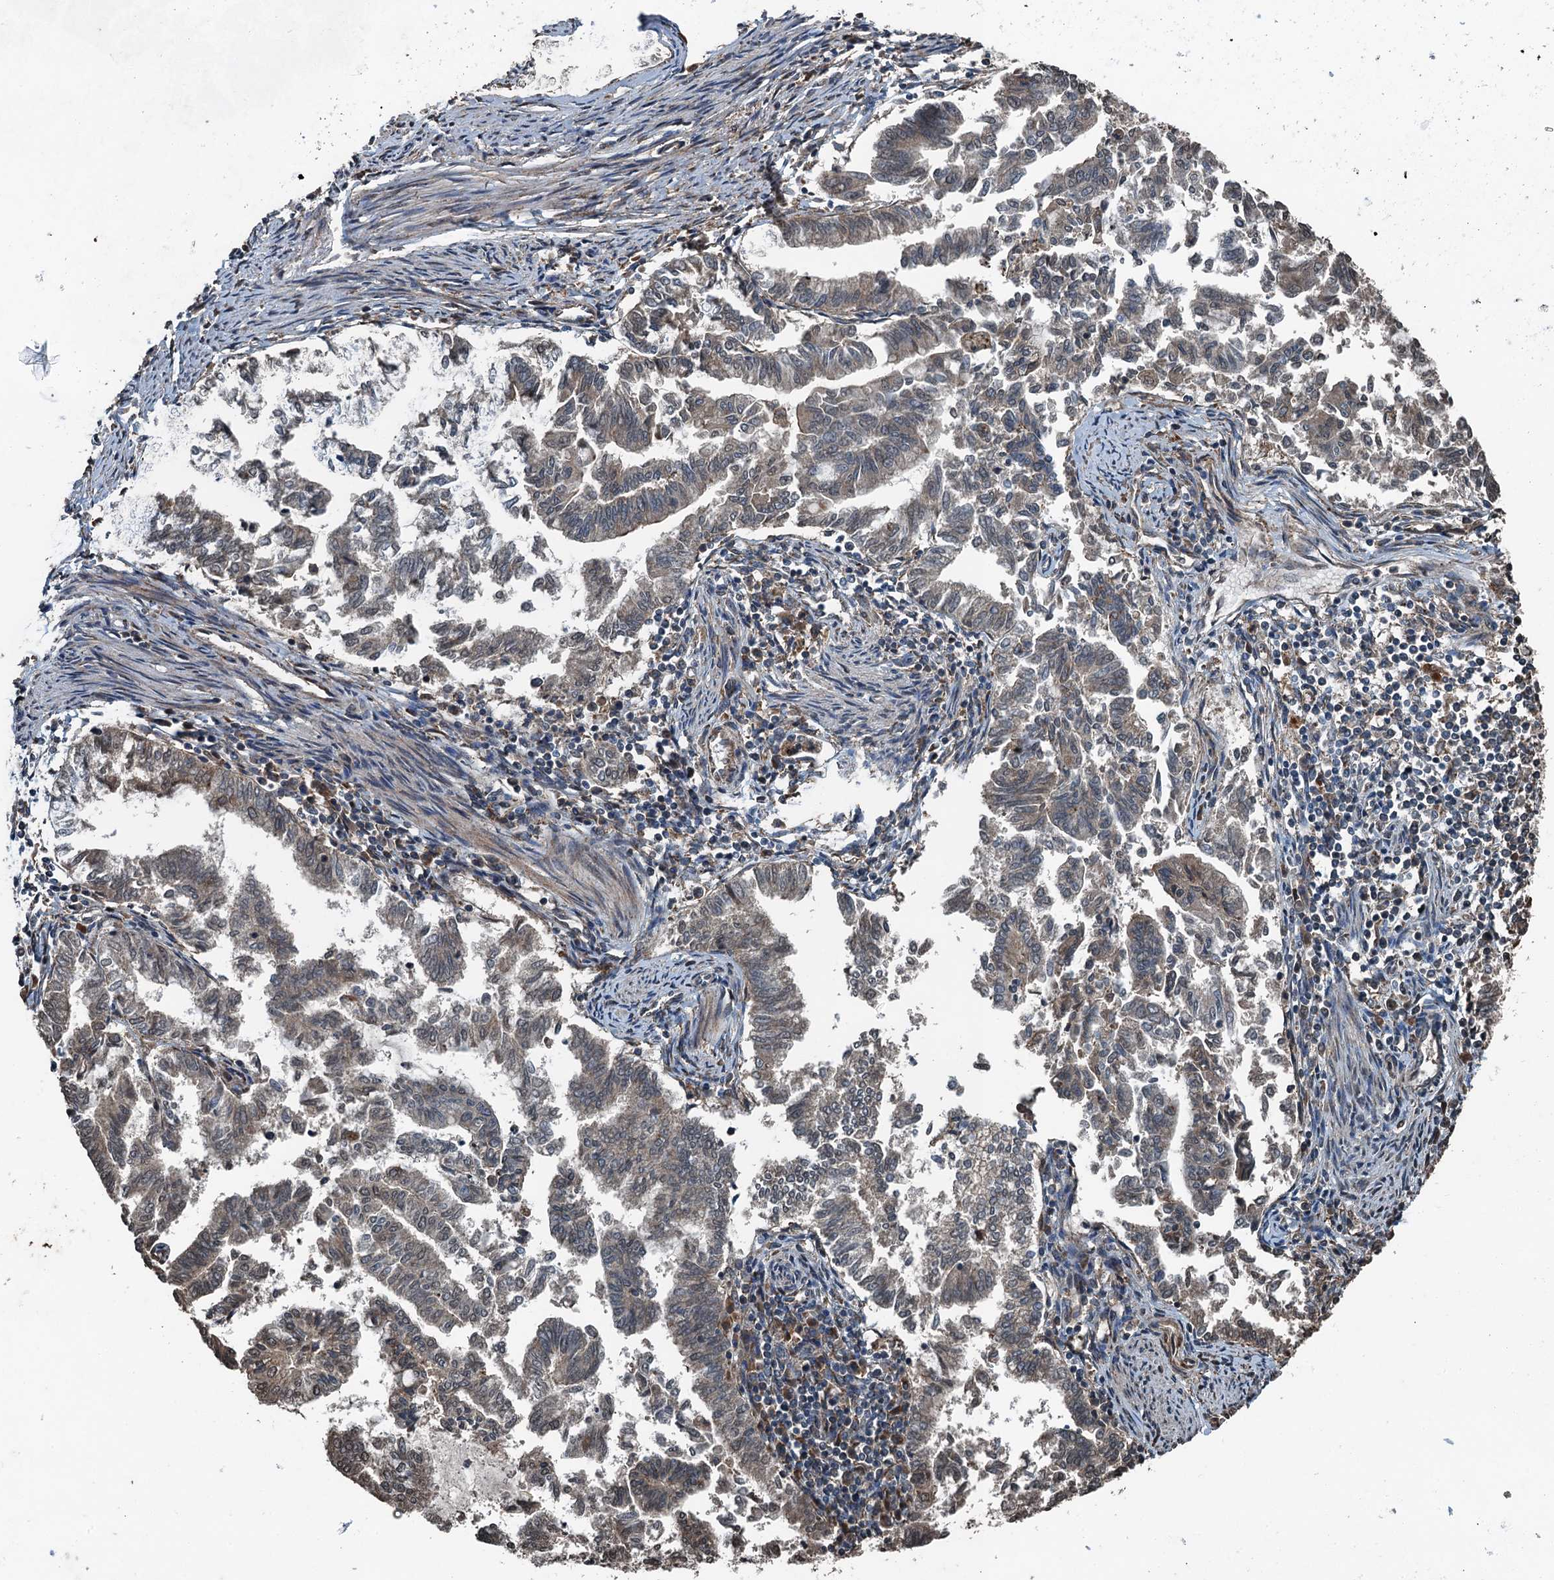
{"staining": {"intensity": "weak", "quantity": "<25%", "location": "cytoplasmic/membranous"}, "tissue": "endometrial cancer", "cell_type": "Tumor cells", "image_type": "cancer", "snomed": [{"axis": "morphology", "description": "Adenocarcinoma, NOS"}, {"axis": "topography", "description": "Endometrium"}], "caption": "A high-resolution histopathology image shows IHC staining of endometrial cancer, which reveals no significant positivity in tumor cells. (DAB immunohistochemistry (IHC) visualized using brightfield microscopy, high magnification).", "gene": "TCTN1", "patient": {"sex": "female", "age": 79}}